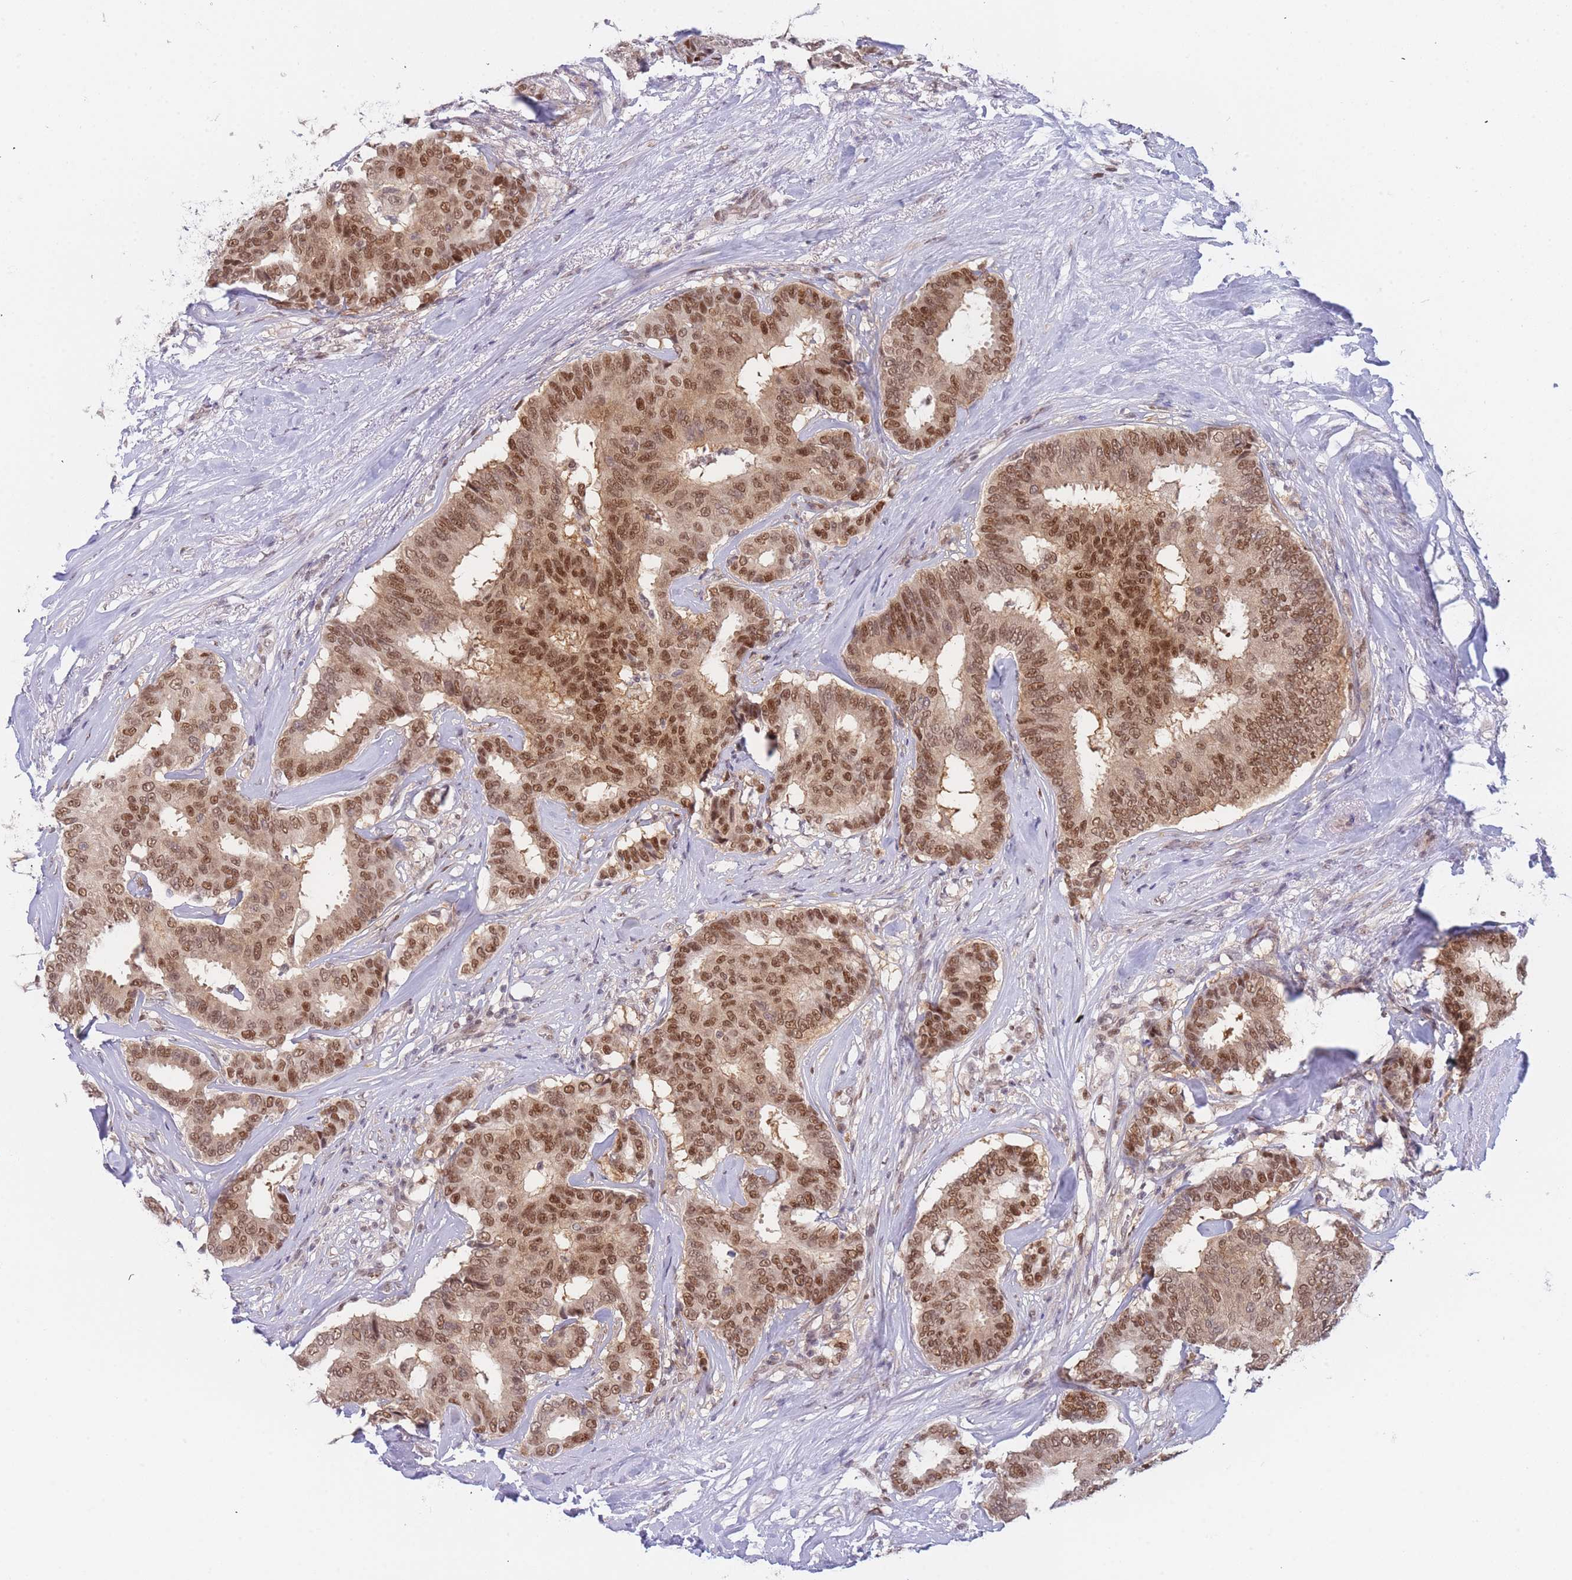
{"staining": {"intensity": "moderate", "quantity": ">75%", "location": "nuclear"}, "tissue": "breast cancer", "cell_type": "Tumor cells", "image_type": "cancer", "snomed": [{"axis": "morphology", "description": "Duct carcinoma"}, {"axis": "topography", "description": "Breast"}], "caption": "Breast infiltrating ductal carcinoma was stained to show a protein in brown. There is medium levels of moderate nuclear staining in about >75% of tumor cells. (DAB (3,3'-diaminobenzidine) IHC, brown staining for protein, blue staining for nuclei).", "gene": "DEAF1", "patient": {"sex": "female", "age": 75}}